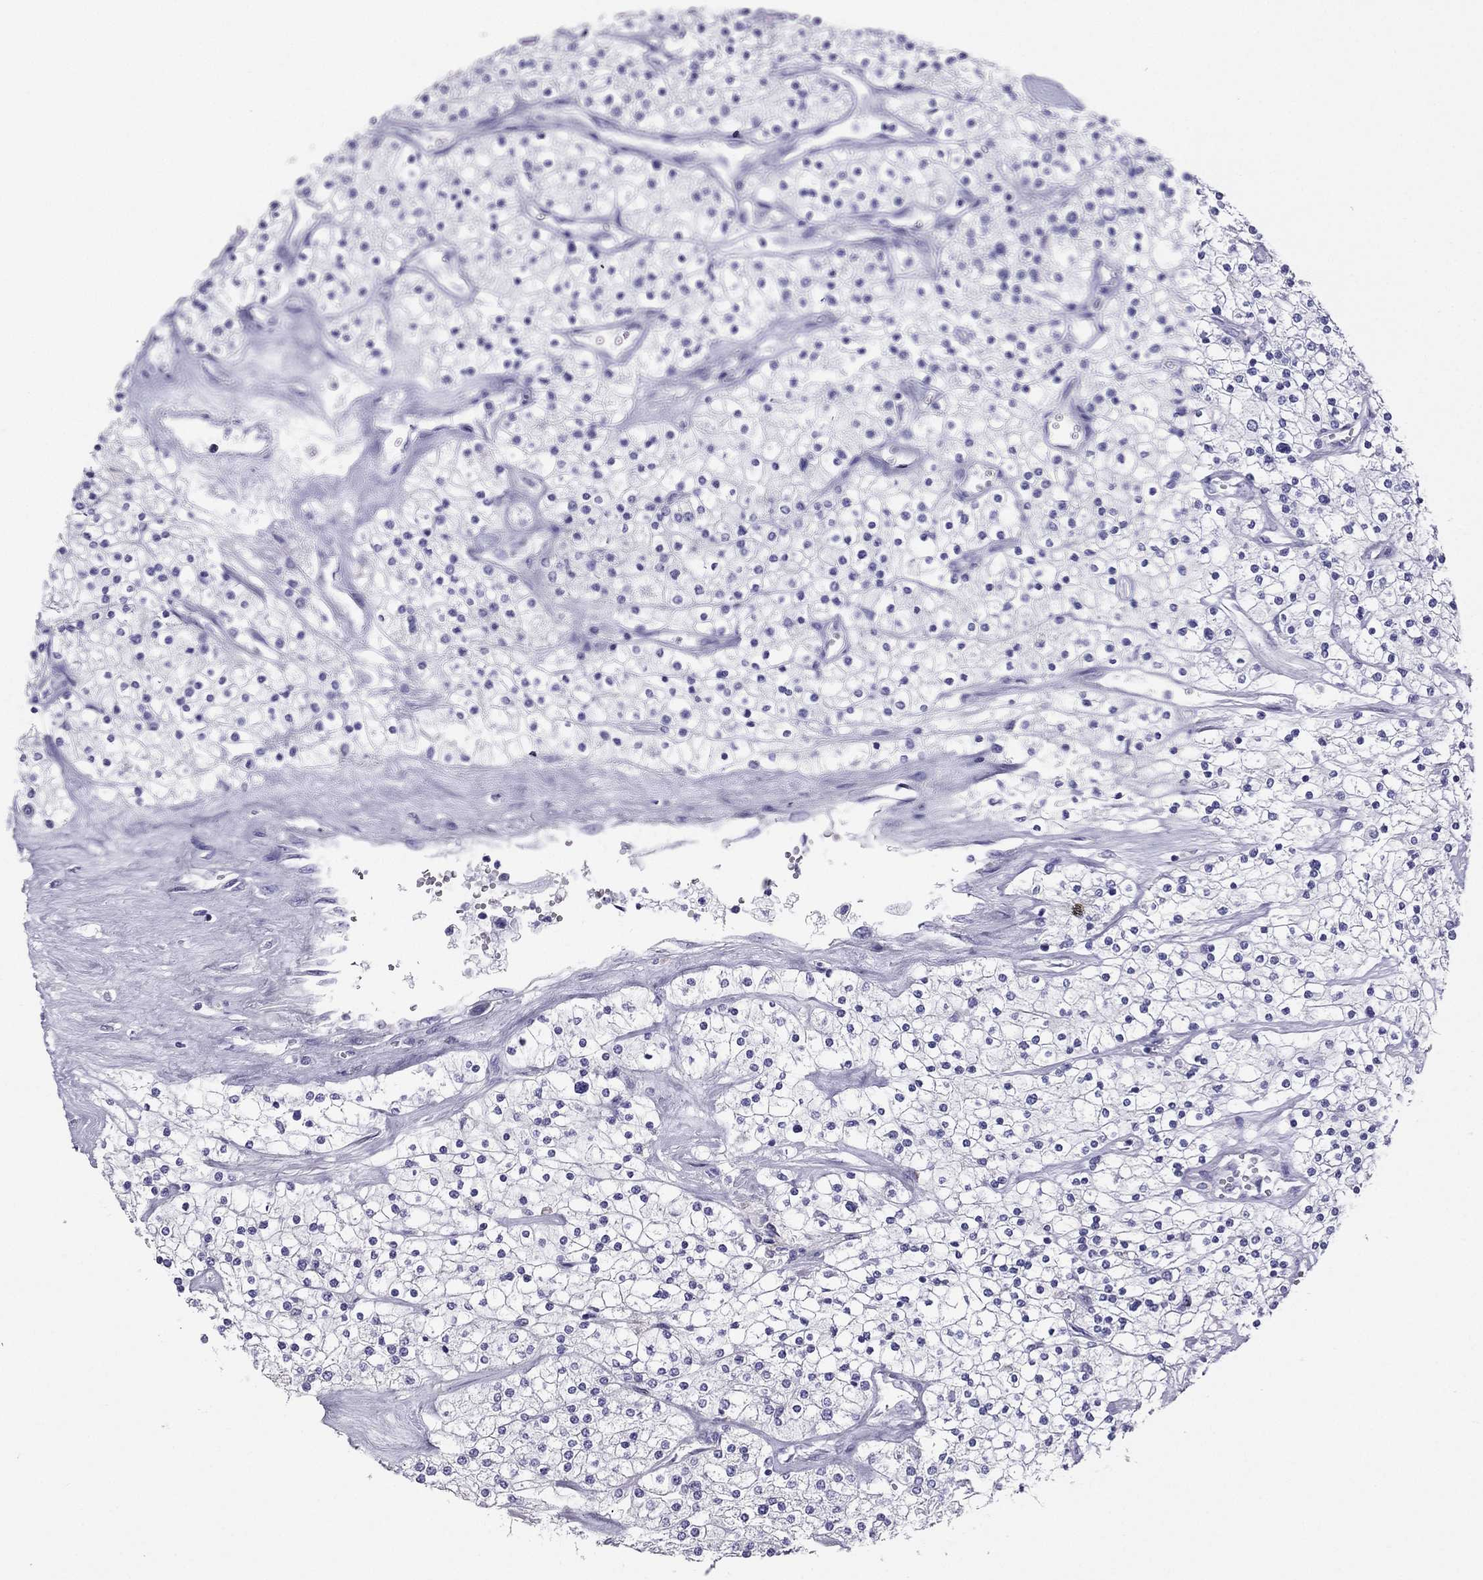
{"staining": {"intensity": "negative", "quantity": "none", "location": "none"}, "tissue": "renal cancer", "cell_type": "Tumor cells", "image_type": "cancer", "snomed": [{"axis": "morphology", "description": "Adenocarcinoma, NOS"}, {"axis": "topography", "description": "Kidney"}], "caption": "The immunohistochemistry image has no significant positivity in tumor cells of renal adenocarcinoma tissue.", "gene": "MAEL", "patient": {"sex": "male", "age": 80}}